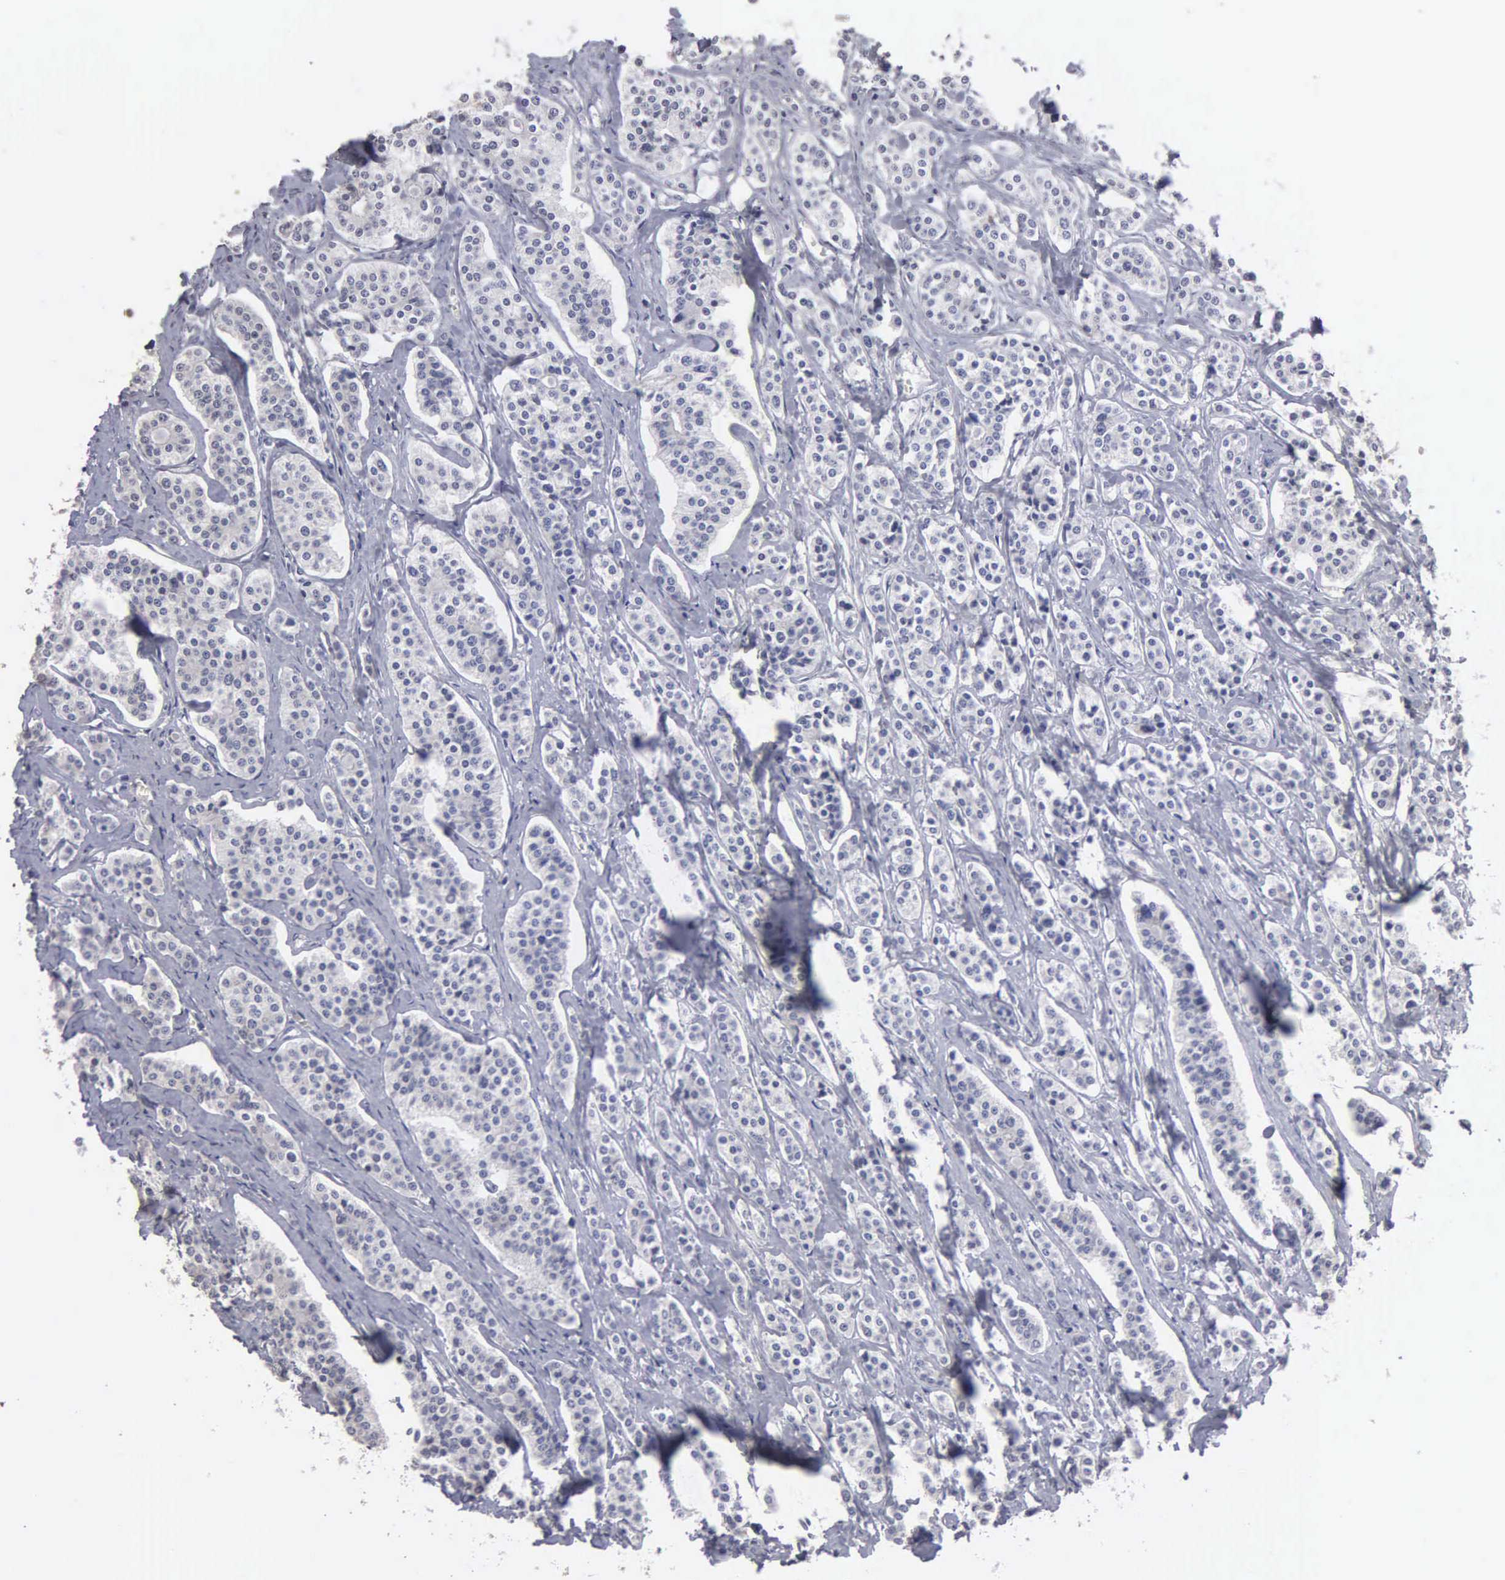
{"staining": {"intensity": "negative", "quantity": "none", "location": "none"}, "tissue": "carcinoid", "cell_type": "Tumor cells", "image_type": "cancer", "snomed": [{"axis": "morphology", "description": "Carcinoid, malignant, NOS"}, {"axis": "topography", "description": "Small intestine"}], "caption": "Tumor cells show no significant positivity in carcinoid. (DAB (3,3'-diaminobenzidine) immunohistochemistry with hematoxylin counter stain).", "gene": "UPB1", "patient": {"sex": "male", "age": 63}}